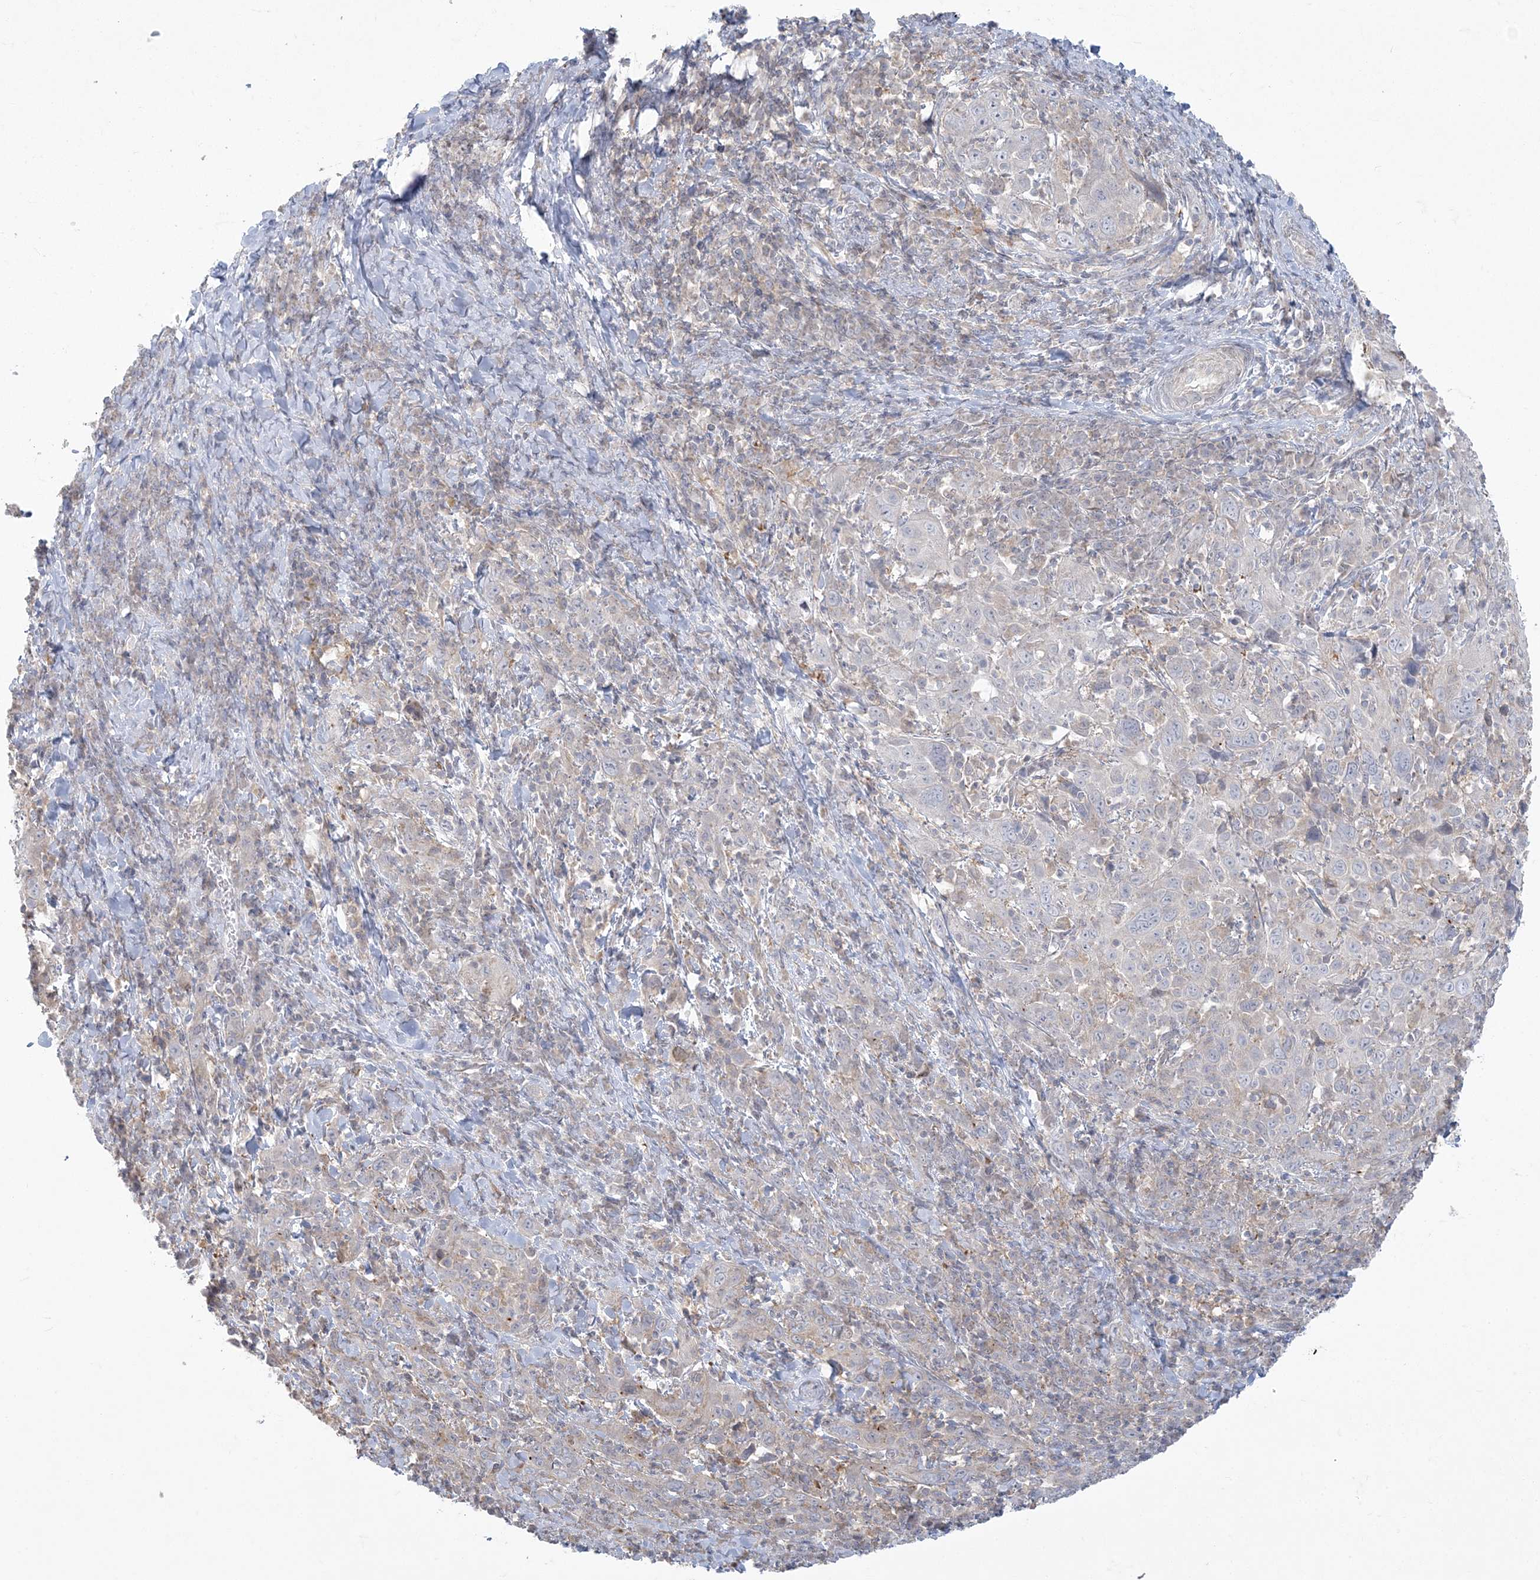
{"staining": {"intensity": "weak", "quantity": "<25%", "location": "cytoplasmic/membranous"}, "tissue": "cervical cancer", "cell_type": "Tumor cells", "image_type": "cancer", "snomed": [{"axis": "morphology", "description": "Squamous cell carcinoma, NOS"}, {"axis": "topography", "description": "Cervix"}], "caption": "An immunohistochemistry image of squamous cell carcinoma (cervical) is shown. There is no staining in tumor cells of squamous cell carcinoma (cervical).", "gene": "ZC3H6", "patient": {"sex": "female", "age": 46}}